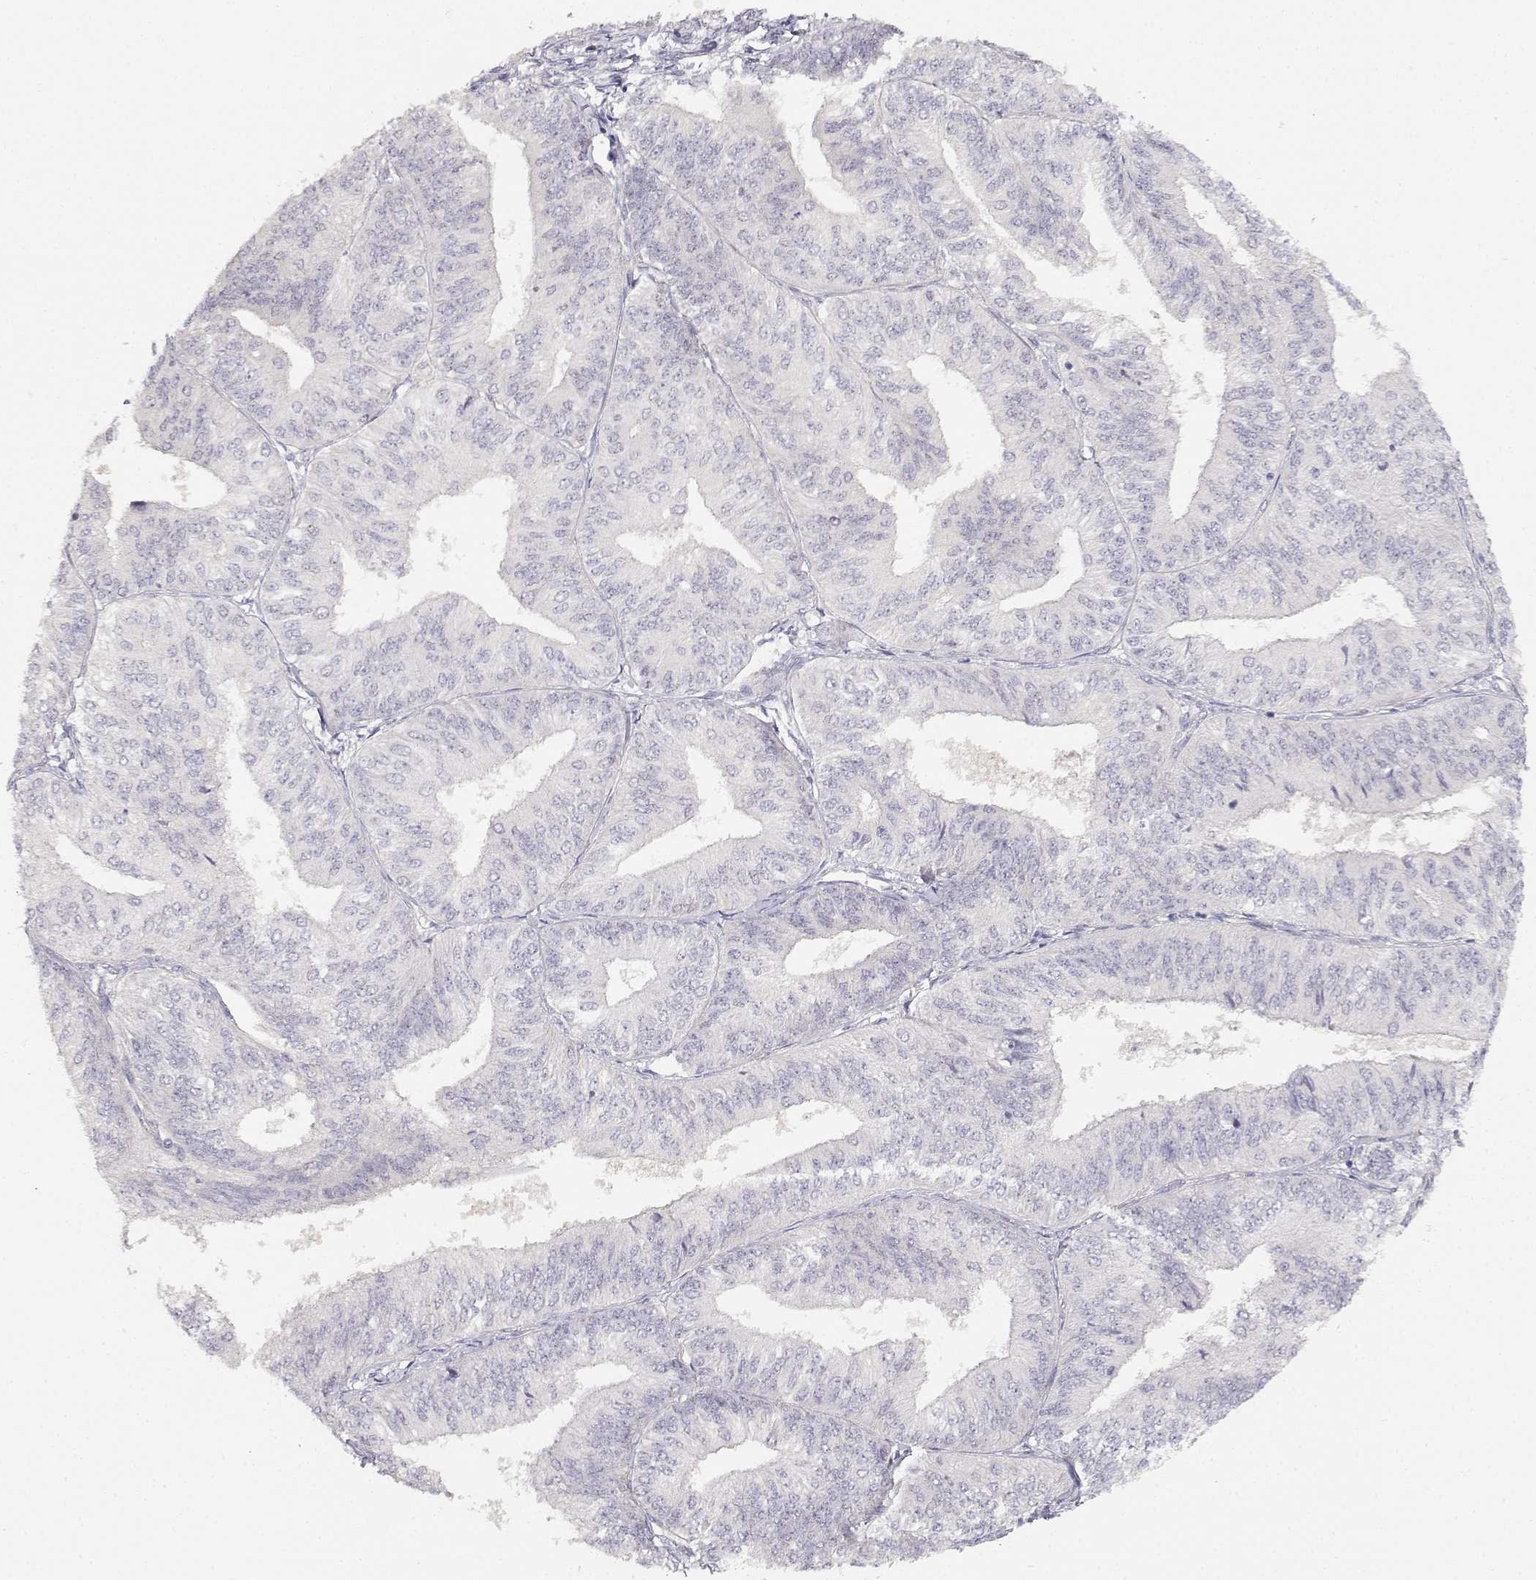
{"staining": {"intensity": "negative", "quantity": "none", "location": "none"}, "tissue": "endometrial cancer", "cell_type": "Tumor cells", "image_type": "cancer", "snomed": [{"axis": "morphology", "description": "Adenocarcinoma, NOS"}, {"axis": "topography", "description": "Endometrium"}], "caption": "IHC of adenocarcinoma (endometrial) demonstrates no positivity in tumor cells. (DAB (3,3'-diaminobenzidine) IHC visualized using brightfield microscopy, high magnification).", "gene": "EAF2", "patient": {"sex": "female", "age": 58}}